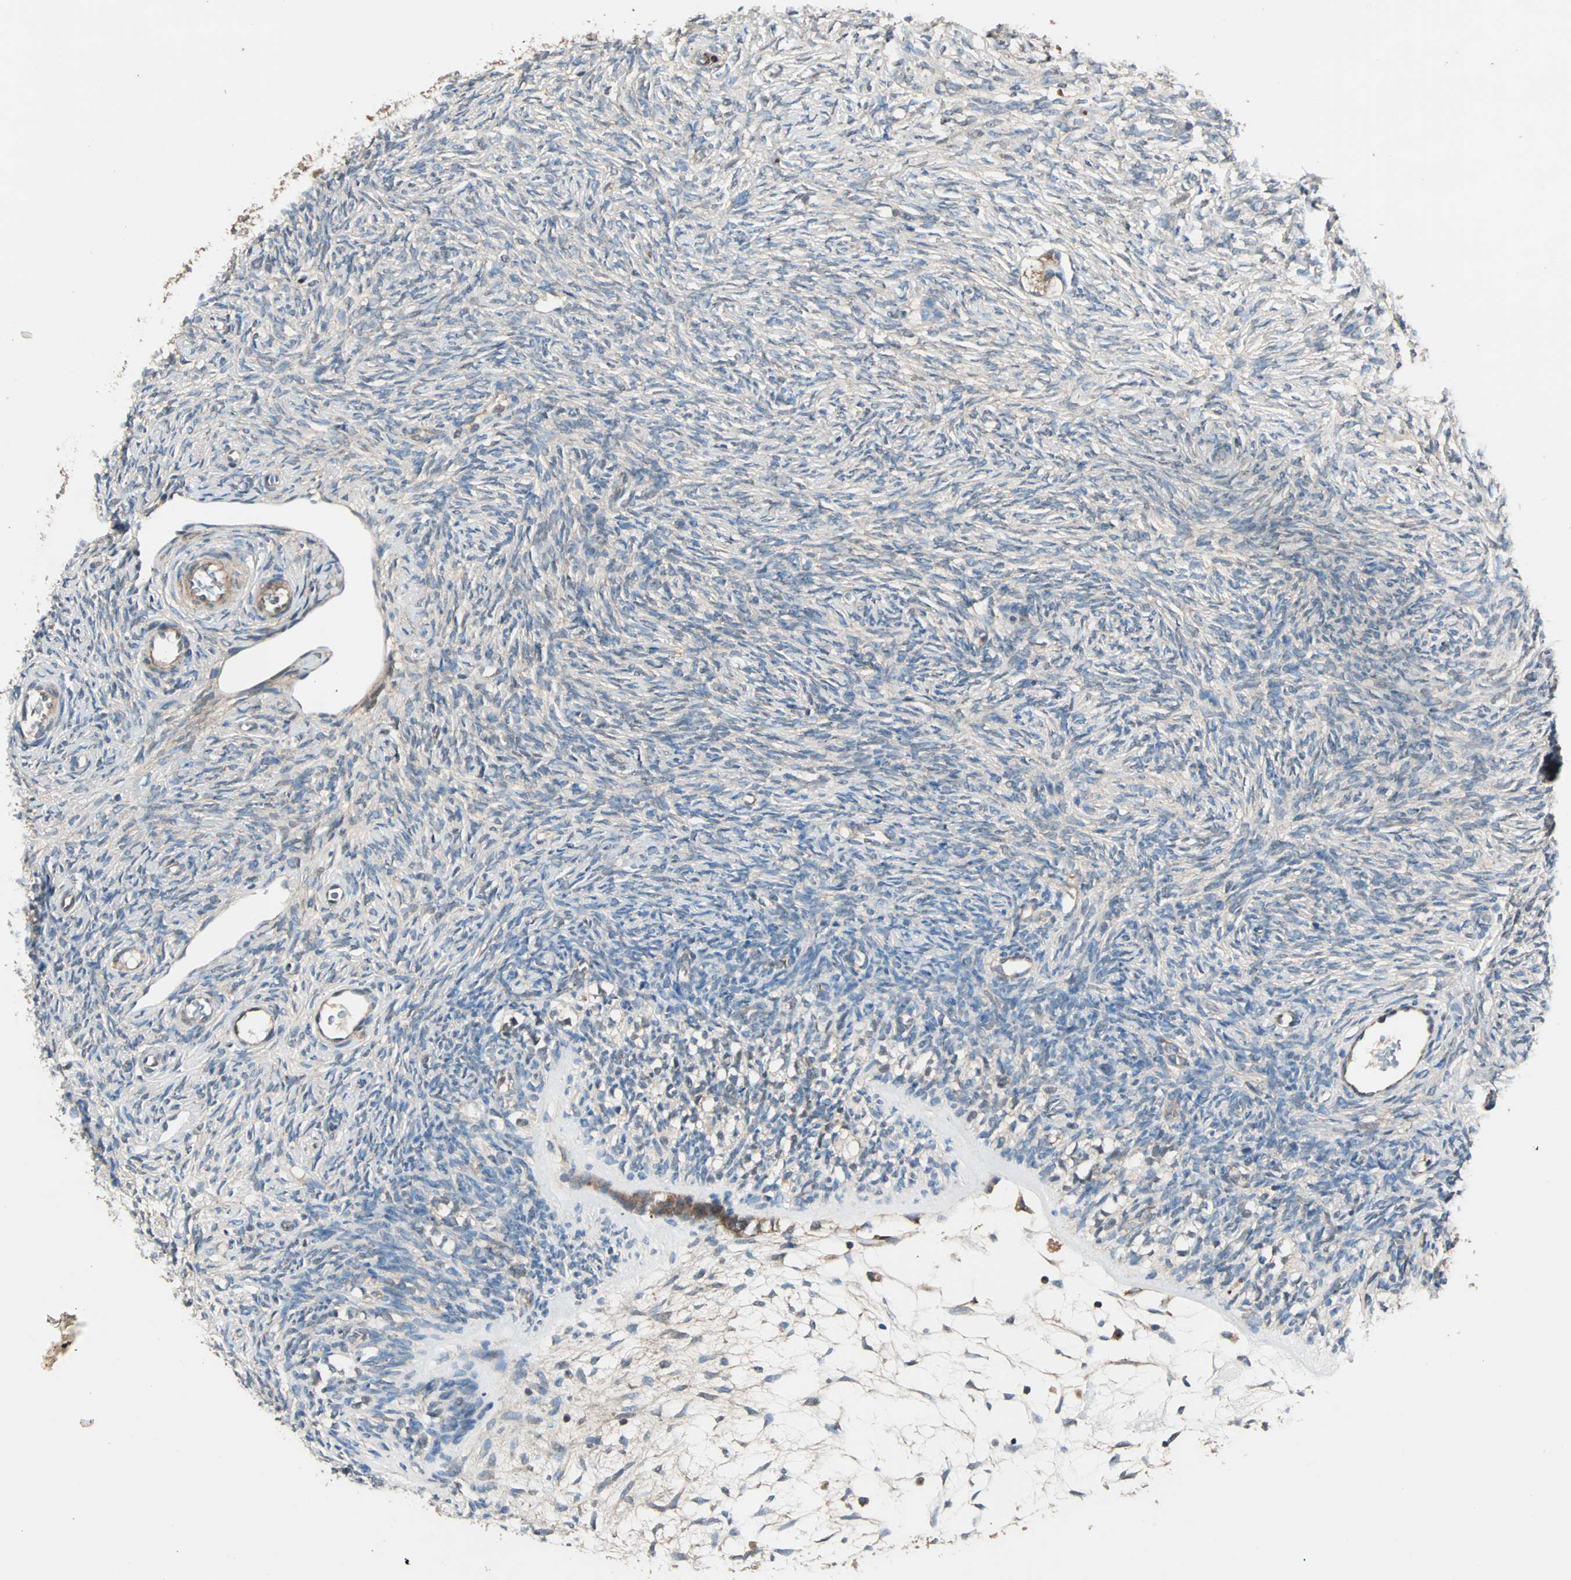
{"staining": {"intensity": "moderate", "quantity": ">75%", "location": "cytoplasmic/membranous"}, "tissue": "ovary", "cell_type": "Follicle cells", "image_type": "normal", "snomed": [{"axis": "morphology", "description": "Normal tissue, NOS"}, {"axis": "topography", "description": "Ovary"}], "caption": "Moderate cytoplasmic/membranous staining for a protein is identified in approximately >75% of follicle cells of normal ovary using immunohistochemistry.", "gene": "GCK", "patient": {"sex": "female", "age": 35}}